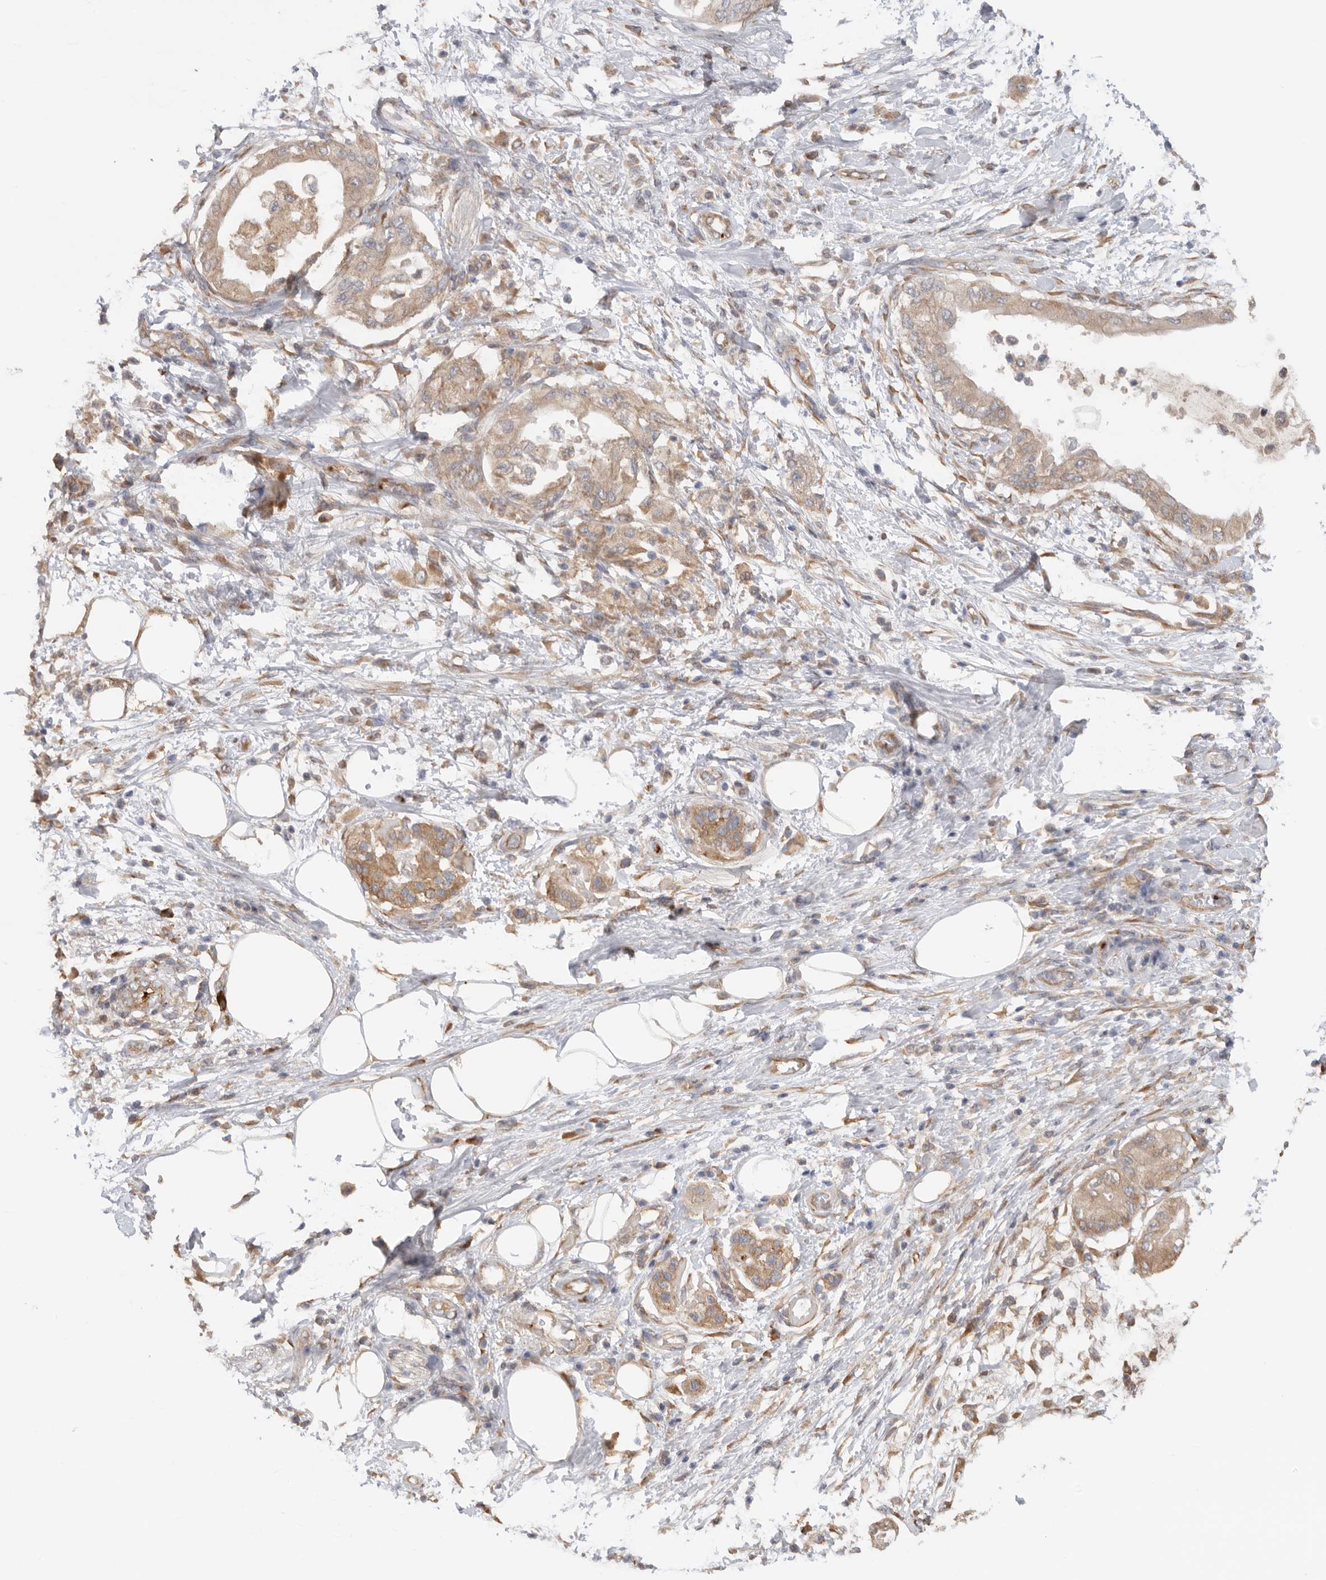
{"staining": {"intensity": "moderate", "quantity": ">75%", "location": "cytoplasmic/membranous"}, "tissue": "pancreatic cancer", "cell_type": "Tumor cells", "image_type": "cancer", "snomed": [{"axis": "morphology", "description": "Normal tissue, NOS"}, {"axis": "morphology", "description": "Adenocarcinoma, NOS"}, {"axis": "topography", "description": "Pancreas"}, {"axis": "topography", "description": "Duodenum"}], "caption": "The image reveals immunohistochemical staining of adenocarcinoma (pancreatic). There is moderate cytoplasmic/membranous positivity is present in about >75% of tumor cells. (Brightfield microscopy of DAB IHC at high magnification).", "gene": "CDC42BPB", "patient": {"sex": "female", "age": 60}}